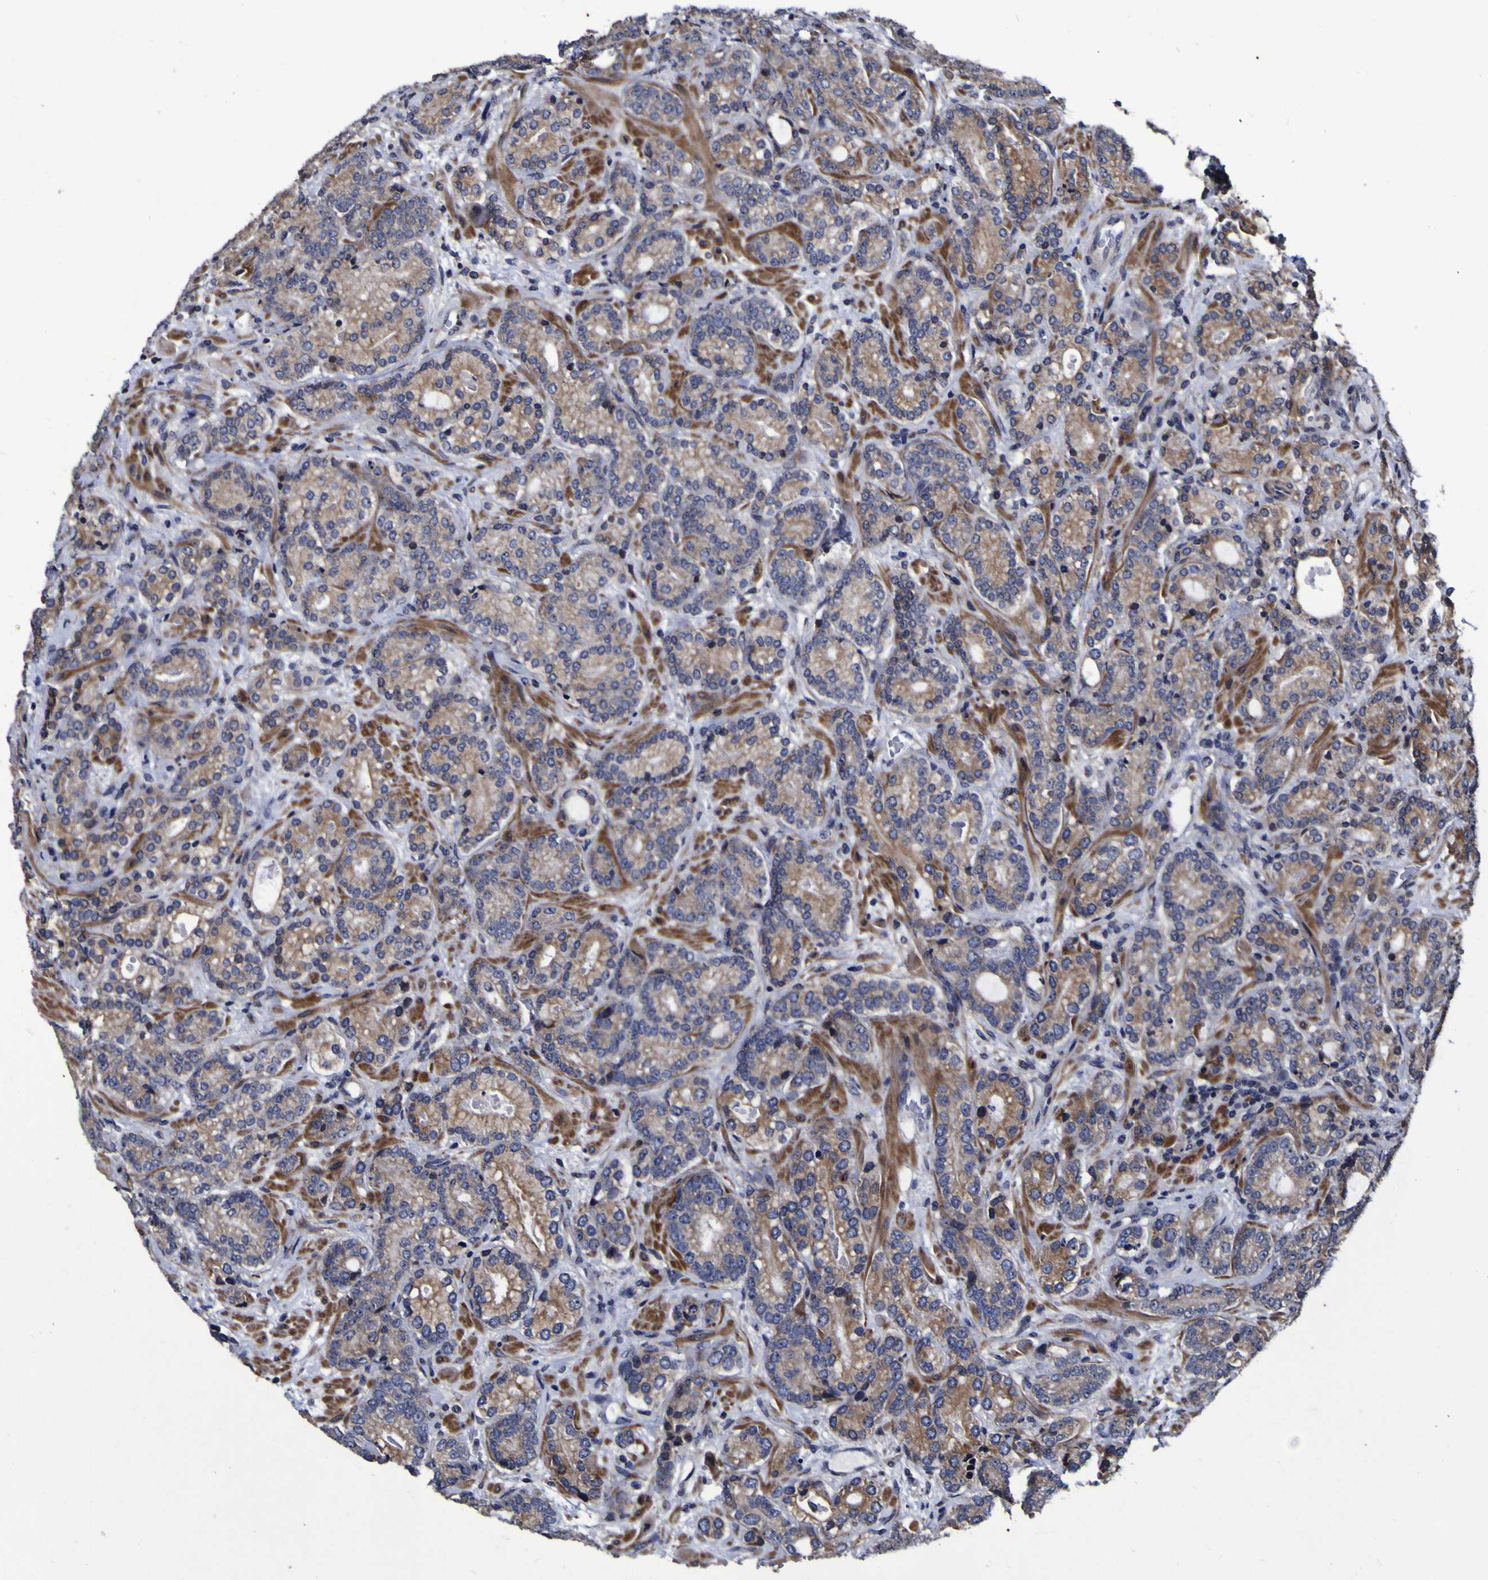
{"staining": {"intensity": "moderate", "quantity": ">75%", "location": "cytoplasmic/membranous"}, "tissue": "prostate cancer", "cell_type": "Tumor cells", "image_type": "cancer", "snomed": [{"axis": "morphology", "description": "Adenocarcinoma, High grade"}, {"axis": "topography", "description": "Prostate"}], "caption": "The image demonstrates immunohistochemical staining of prostate adenocarcinoma (high-grade). There is moderate cytoplasmic/membranous expression is present in approximately >75% of tumor cells.", "gene": "P3H1", "patient": {"sex": "male", "age": 61}}